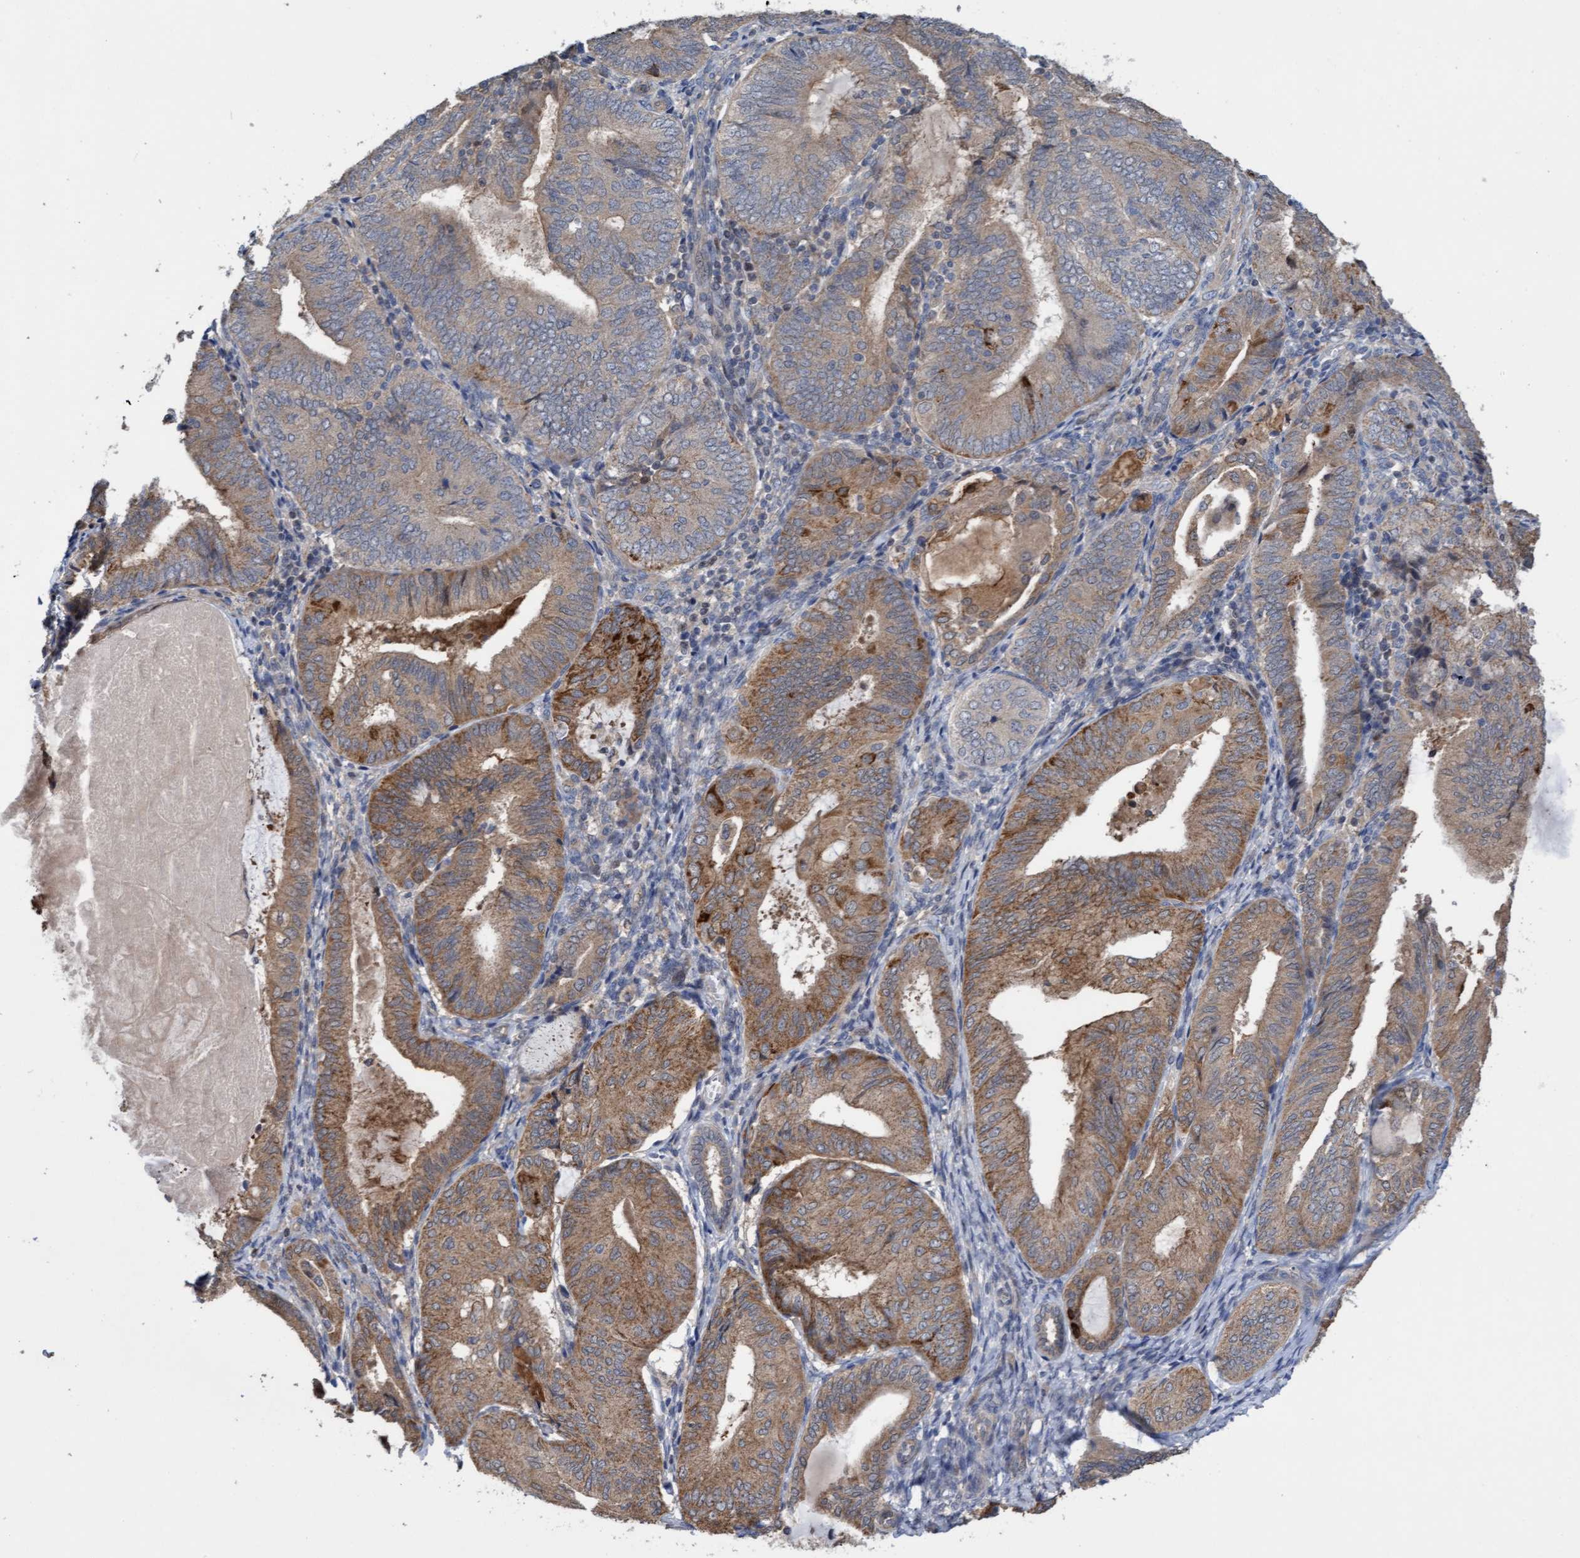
{"staining": {"intensity": "moderate", "quantity": ">75%", "location": "cytoplasmic/membranous"}, "tissue": "endometrial cancer", "cell_type": "Tumor cells", "image_type": "cancer", "snomed": [{"axis": "morphology", "description": "Adenocarcinoma, NOS"}, {"axis": "topography", "description": "Endometrium"}], "caption": "This photomicrograph exhibits immunohistochemistry (IHC) staining of endometrial cancer (adenocarcinoma), with medium moderate cytoplasmic/membranous staining in about >75% of tumor cells.", "gene": "ITFG1", "patient": {"sex": "female", "age": 81}}